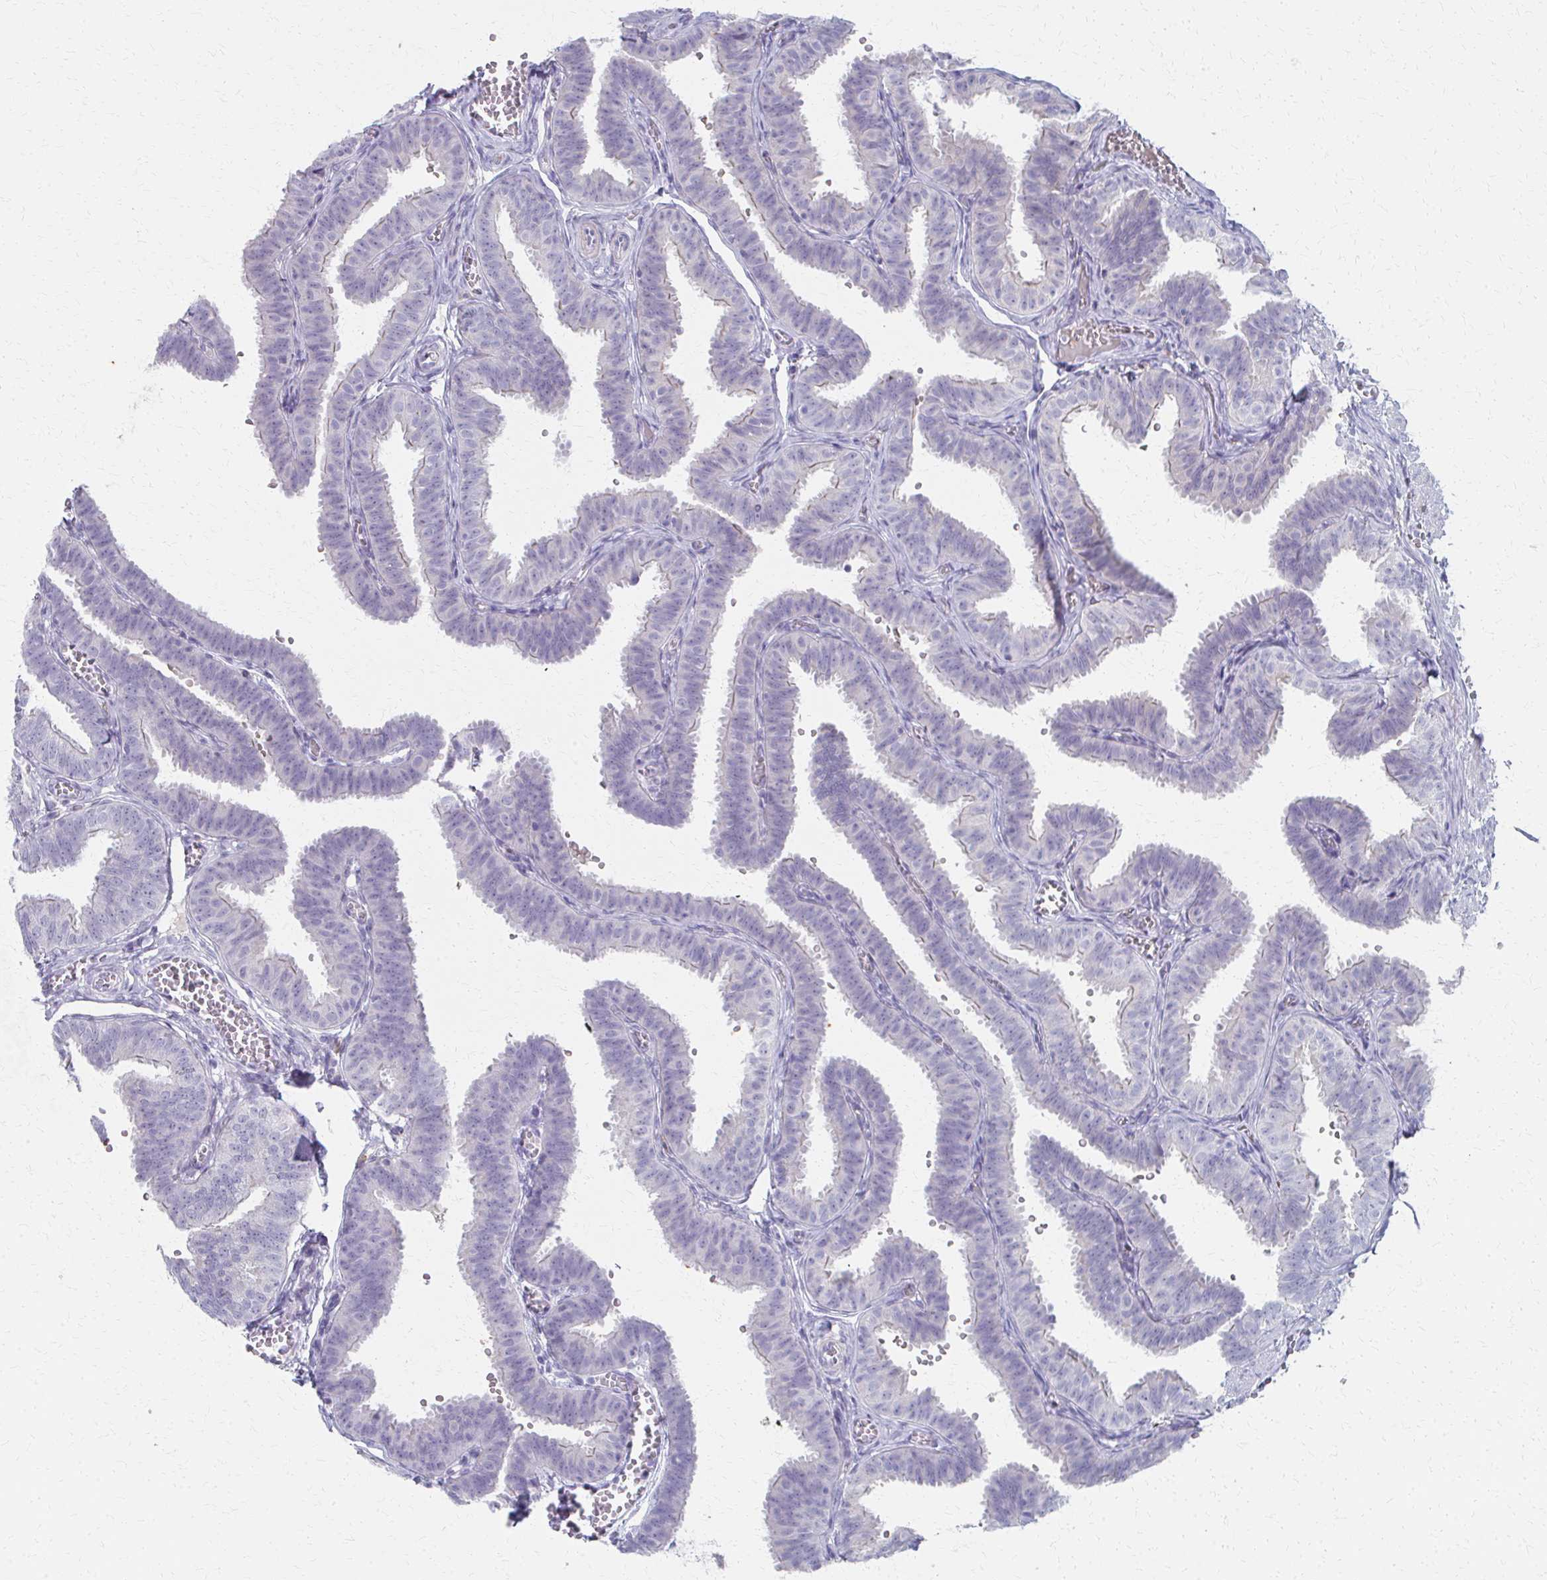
{"staining": {"intensity": "negative", "quantity": "none", "location": "none"}, "tissue": "fallopian tube", "cell_type": "Glandular cells", "image_type": "normal", "snomed": [{"axis": "morphology", "description": "Normal tissue, NOS"}, {"axis": "topography", "description": "Fallopian tube"}], "caption": "This is a histopathology image of immunohistochemistry staining of benign fallopian tube, which shows no positivity in glandular cells.", "gene": "MS4A2", "patient": {"sex": "female", "age": 25}}